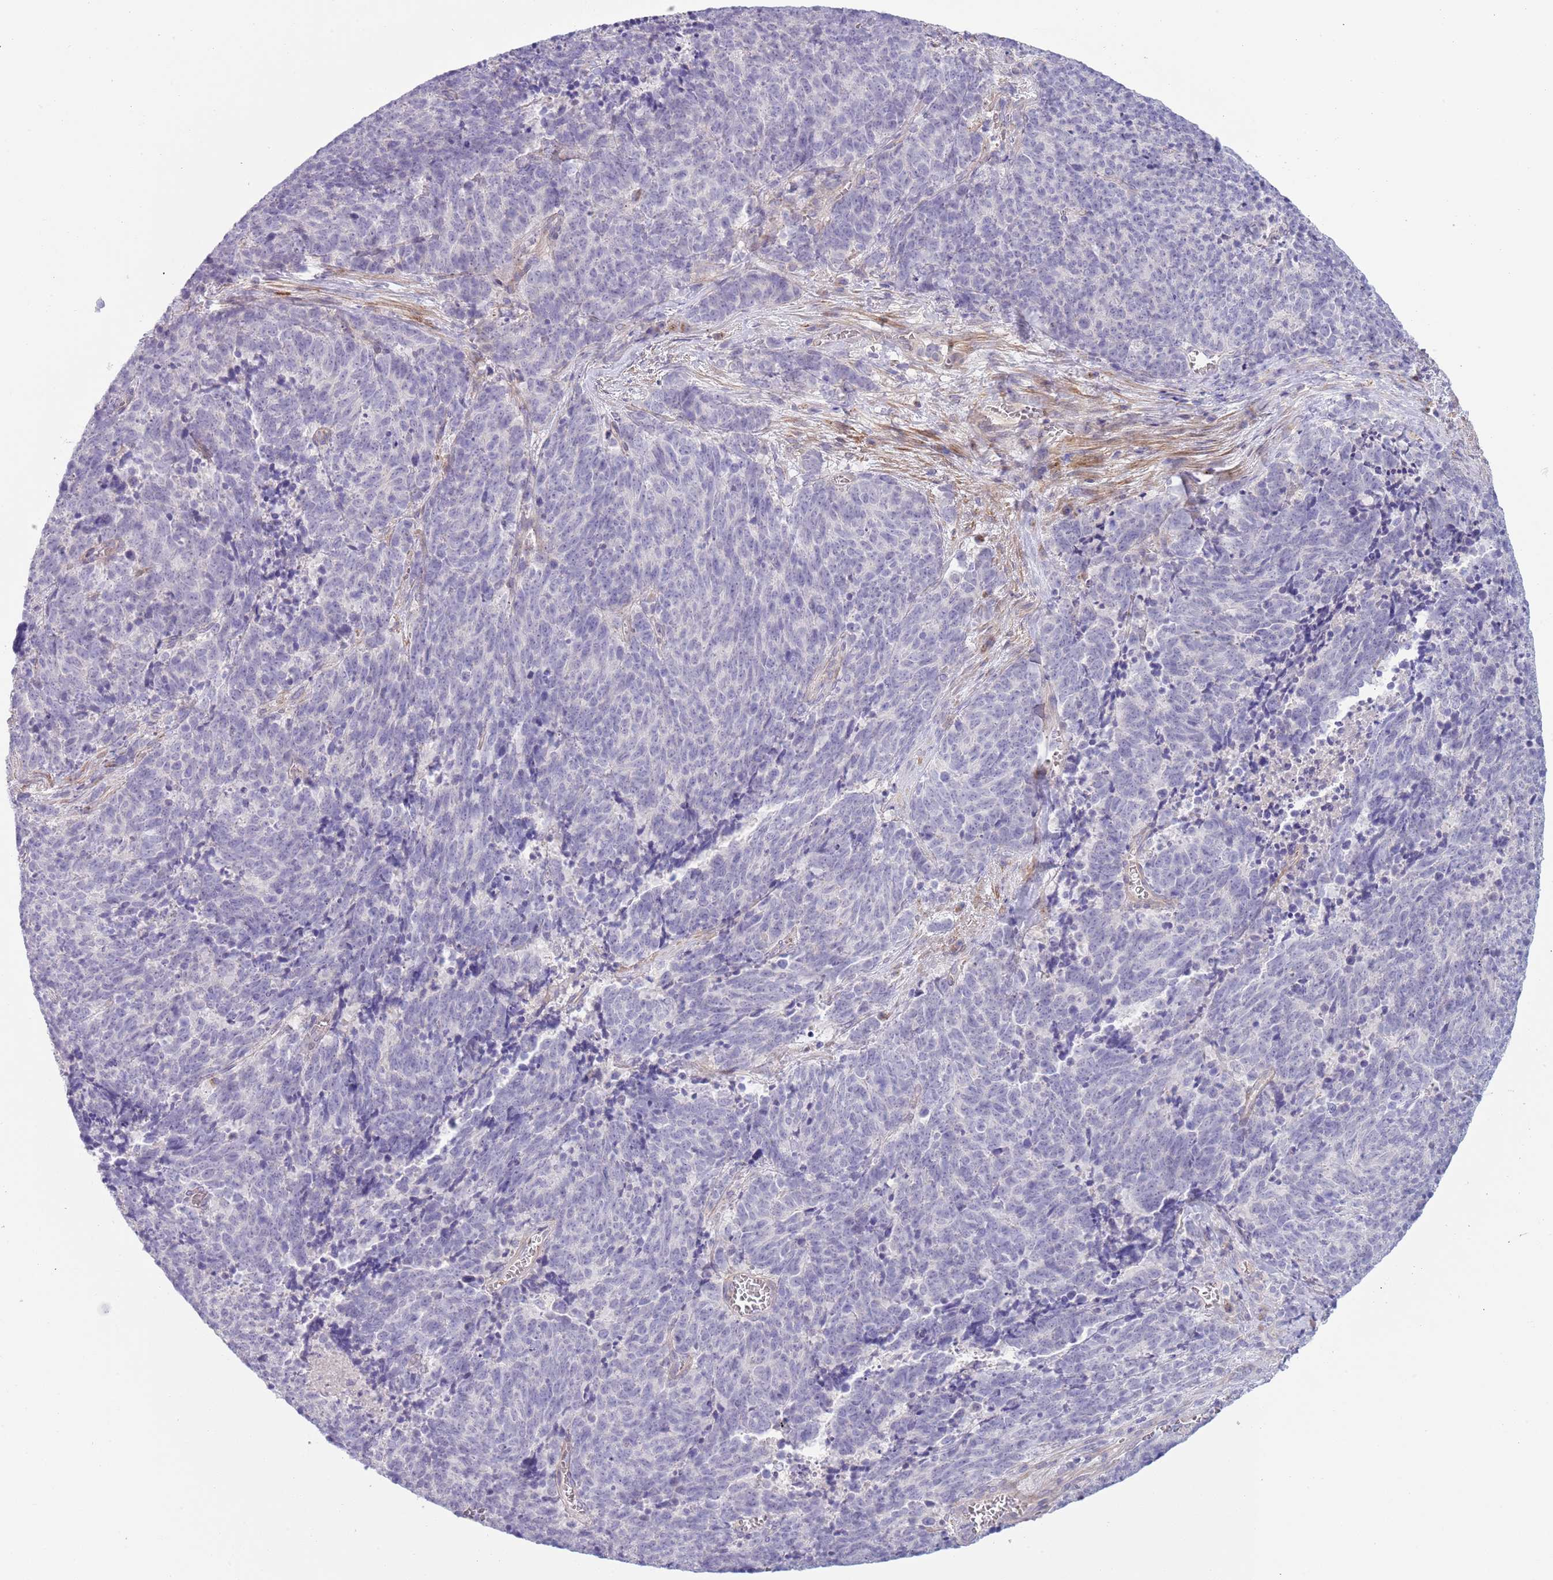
{"staining": {"intensity": "negative", "quantity": "none", "location": "none"}, "tissue": "cervical cancer", "cell_type": "Tumor cells", "image_type": "cancer", "snomed": [{"axis": "morphology", "description": "Squamous cell carcinoma, NOS"}, {"axis": "topography", "description": "Cervix"}], "caption": "Cervical cancer stained for a protein using immunohistochemistry (IHC) demonstrates no positivity tumor cells.", "gene": "TINAGL1", "patient": {"sex": "female", "age": 29}}